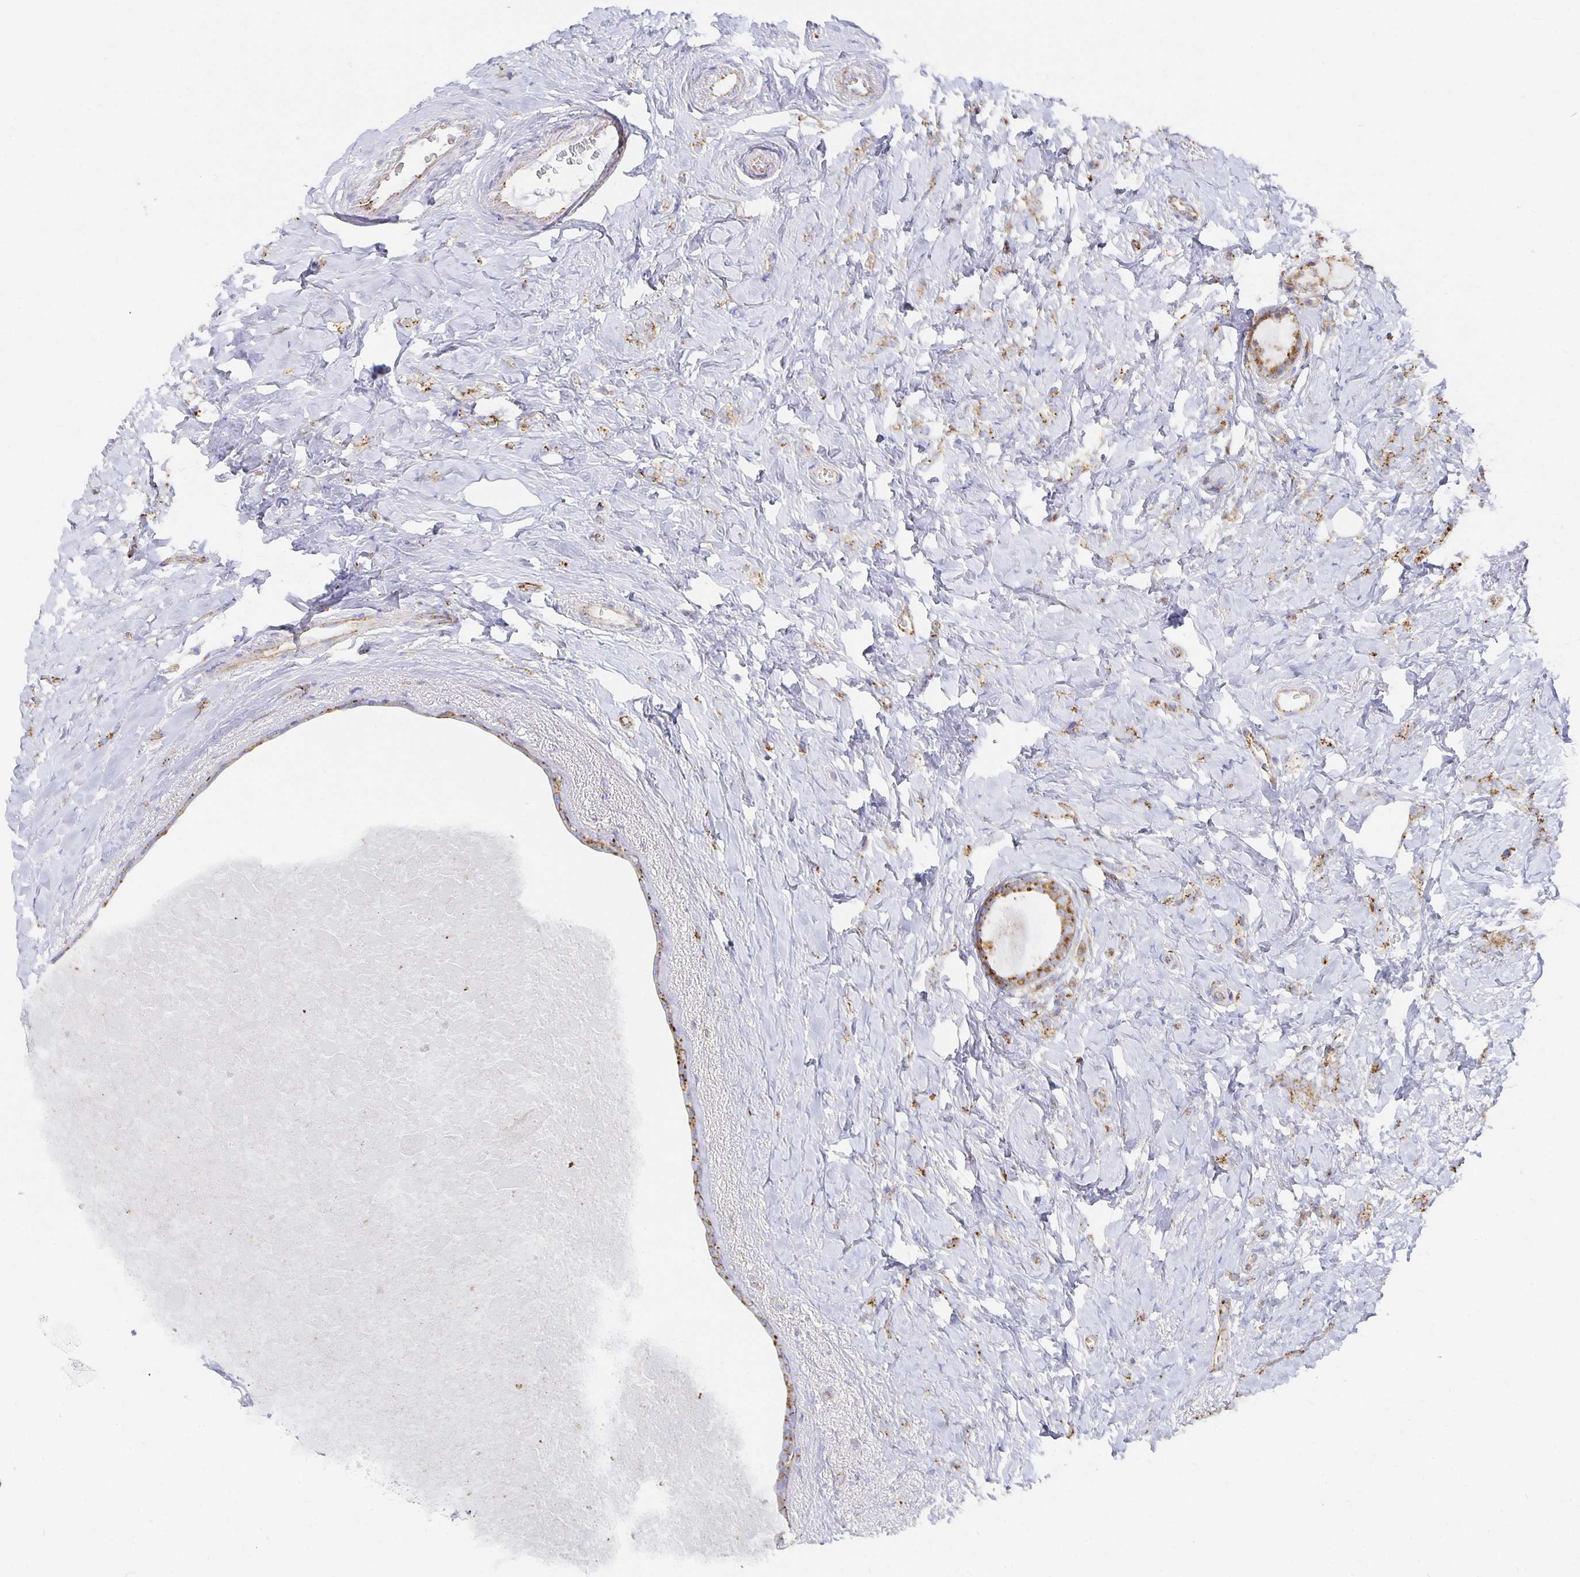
{"staining": {"intensity": "strong", "quantity": "25%-75%", "location": "cytoplasmic/membranous"}, "tissue": "breast cancer", "cell_type": "Tumor cells", "image_type": "cancer", "snomed": [{"axis": "morphology", "description": "Normal tissue, NOS"}, {"axis": "morphology", "description": "Duct carcinoma"}, {"axis": "topography", "description": "Breast"}], "caption": "IHC (DAB) staining of human breast cancer demonstrates strong cytoplasmic/membranous protein expression in about 25%-75% of tumor cells.", "gene": "TAAR1", "patient": {"sex": "female", "age": 77}}